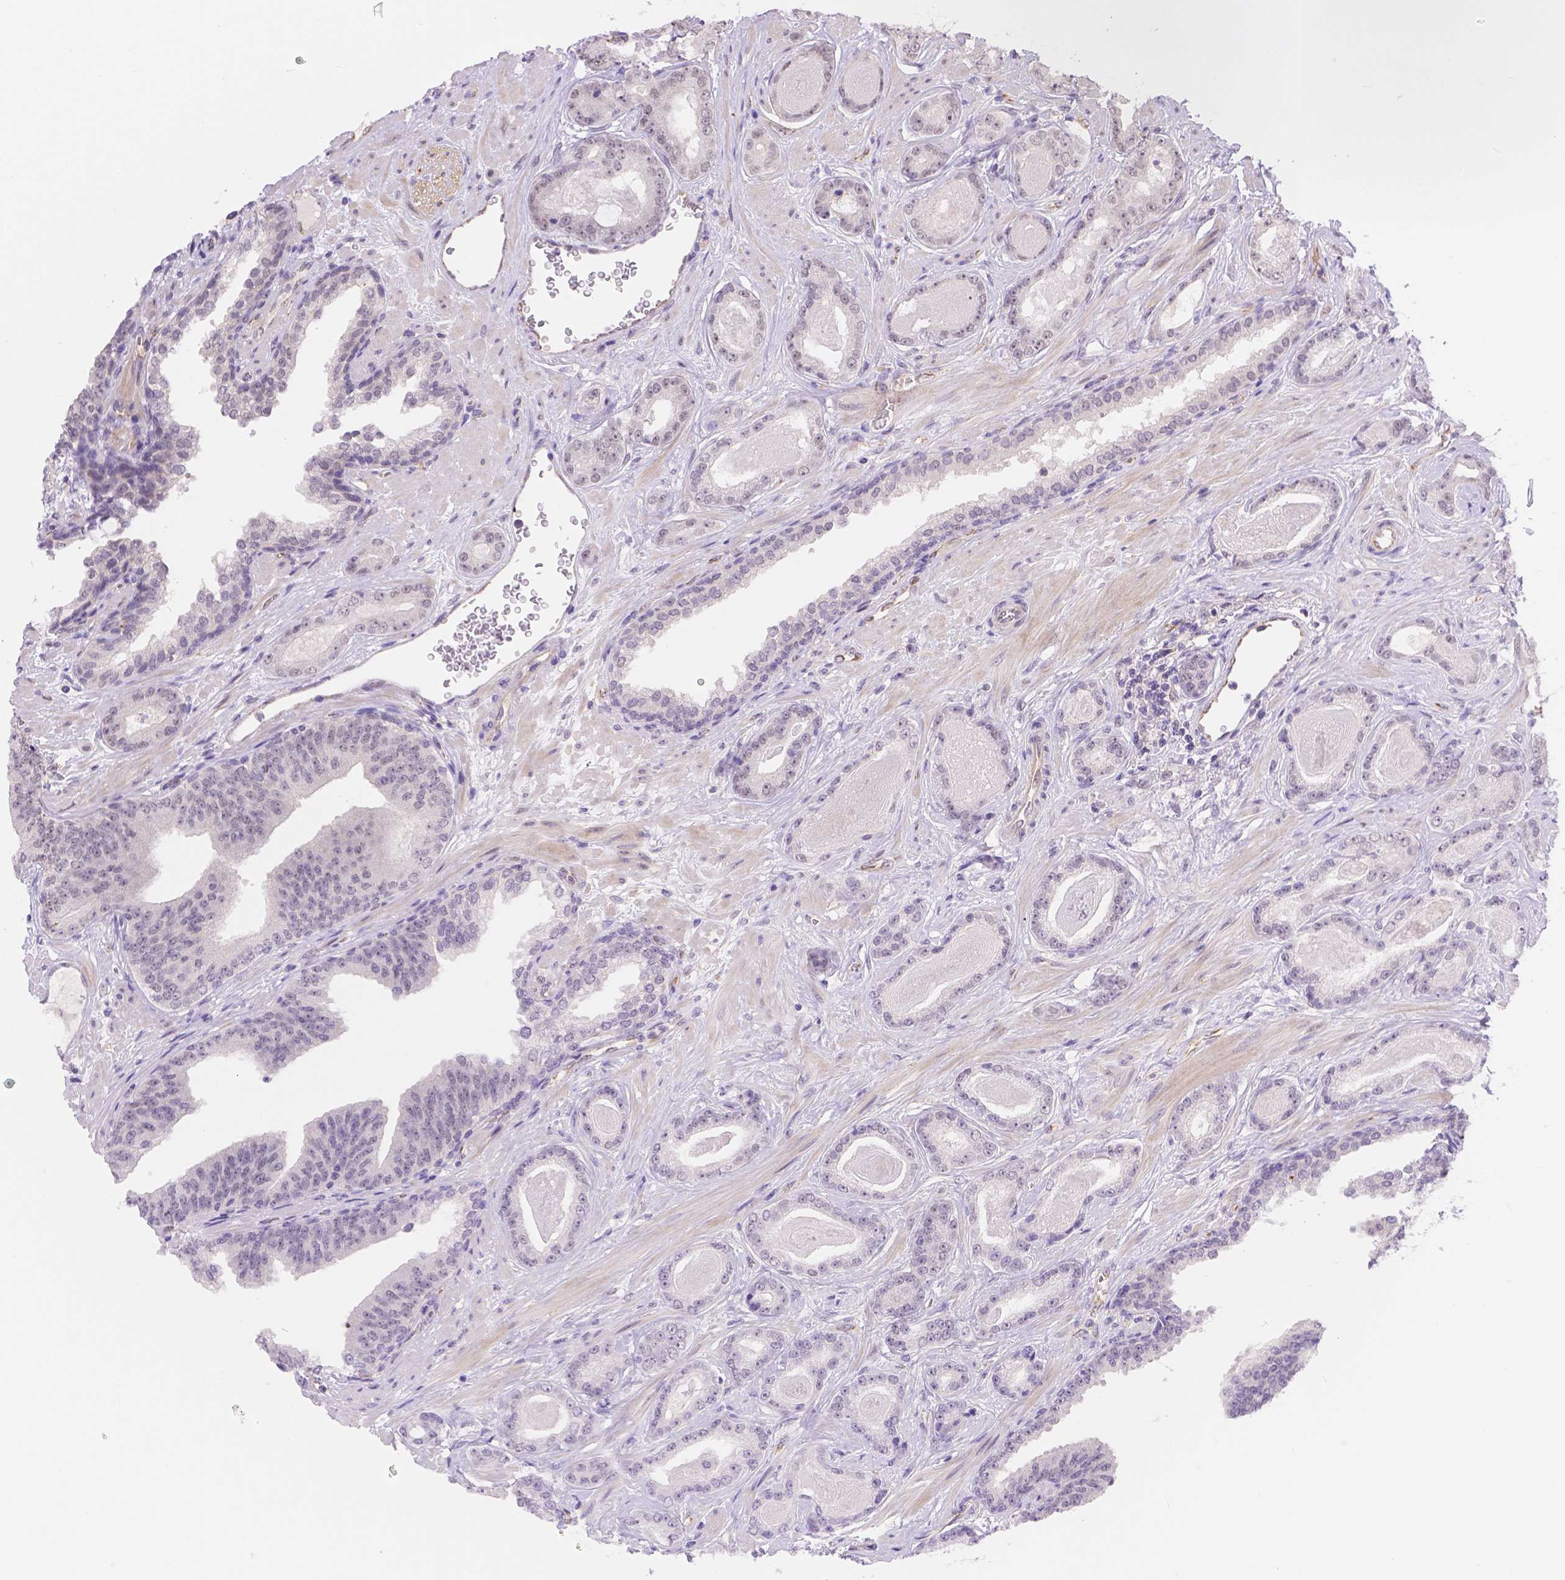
{"staining": {"intensity": "negative", "quantity": "none", "location": "none"}, "tissue": "prostate cancer", "cell_type": "Tumor cells", "image_type": "cancer", "snomed": [{"axis": "morphology", "description": "Adenocarcinoma, Low grade"}, {"axis": "topography", "description": "Prostate"}], "caption": "Tumor cells are negative for brown protein staining in prostate adenocarcinoma (low-grade).", "gene": "NXPE2", "patient": {"sex": "male", "age": 61}}